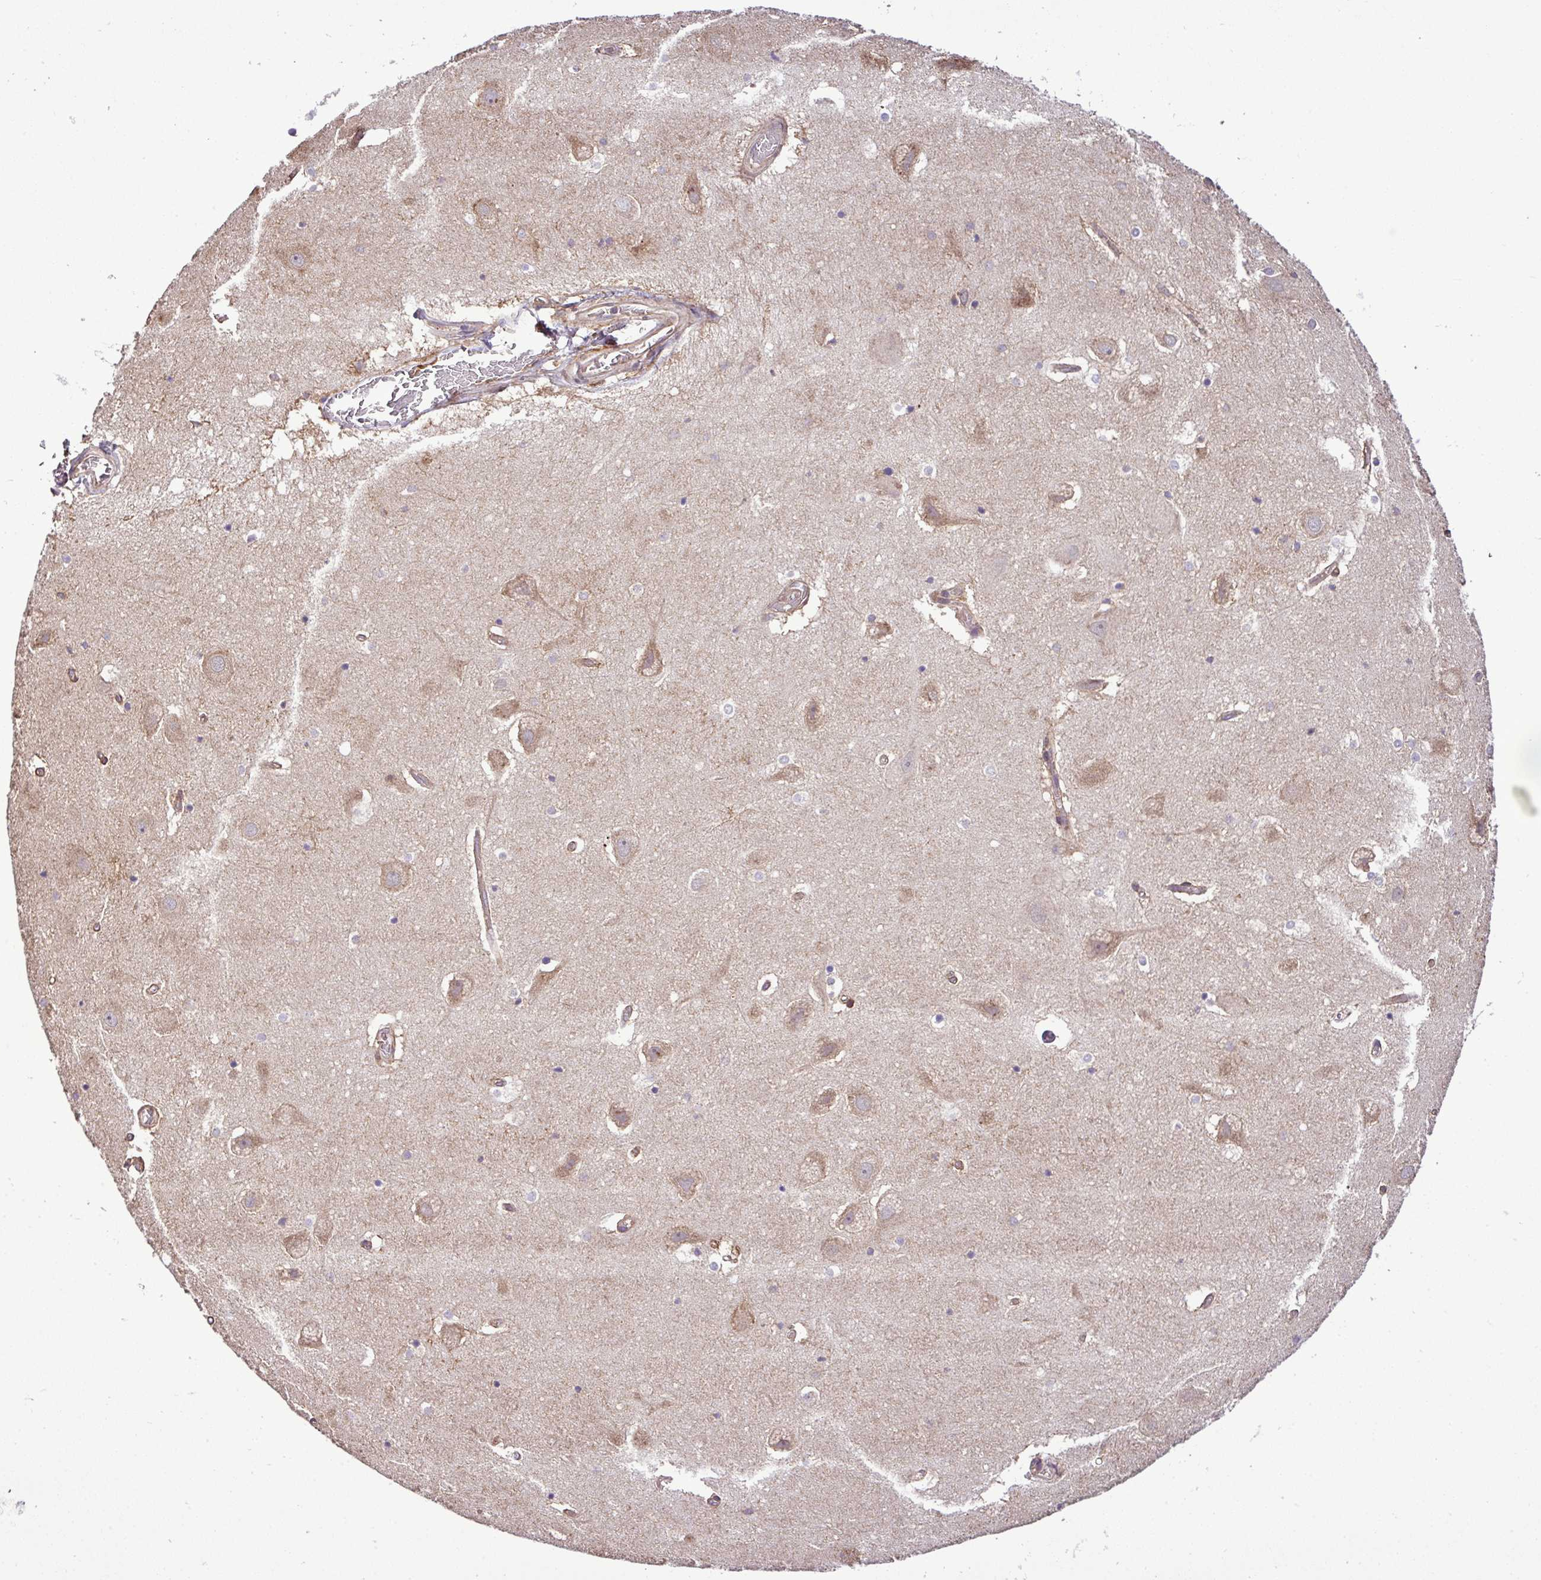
{"staining": {"intensity": "moderate", "quantity": "<25%", "location": "cytoplasmic/membranous"}, "tissue": "hippocampus", "cell_type": "Glial cells", "image_type": "normal", "snomed": [{"axis": "morphology", "description": "Normal tissue, NOS"}, {"axis": "topography", "description": "Hippocampus"}], "caption": "Protein expression analysis of unremarkable hippocampus exhibits moderate cytoplasmic/membranous expression in approximately <25% of glial cells. The protein is stained brown, and the nuclei are stained in blue (DAB IHC with brightfield microscopy, high magnification).", "gene": "DLGAP4", "patient": {"sex": "female", "age": 52}}